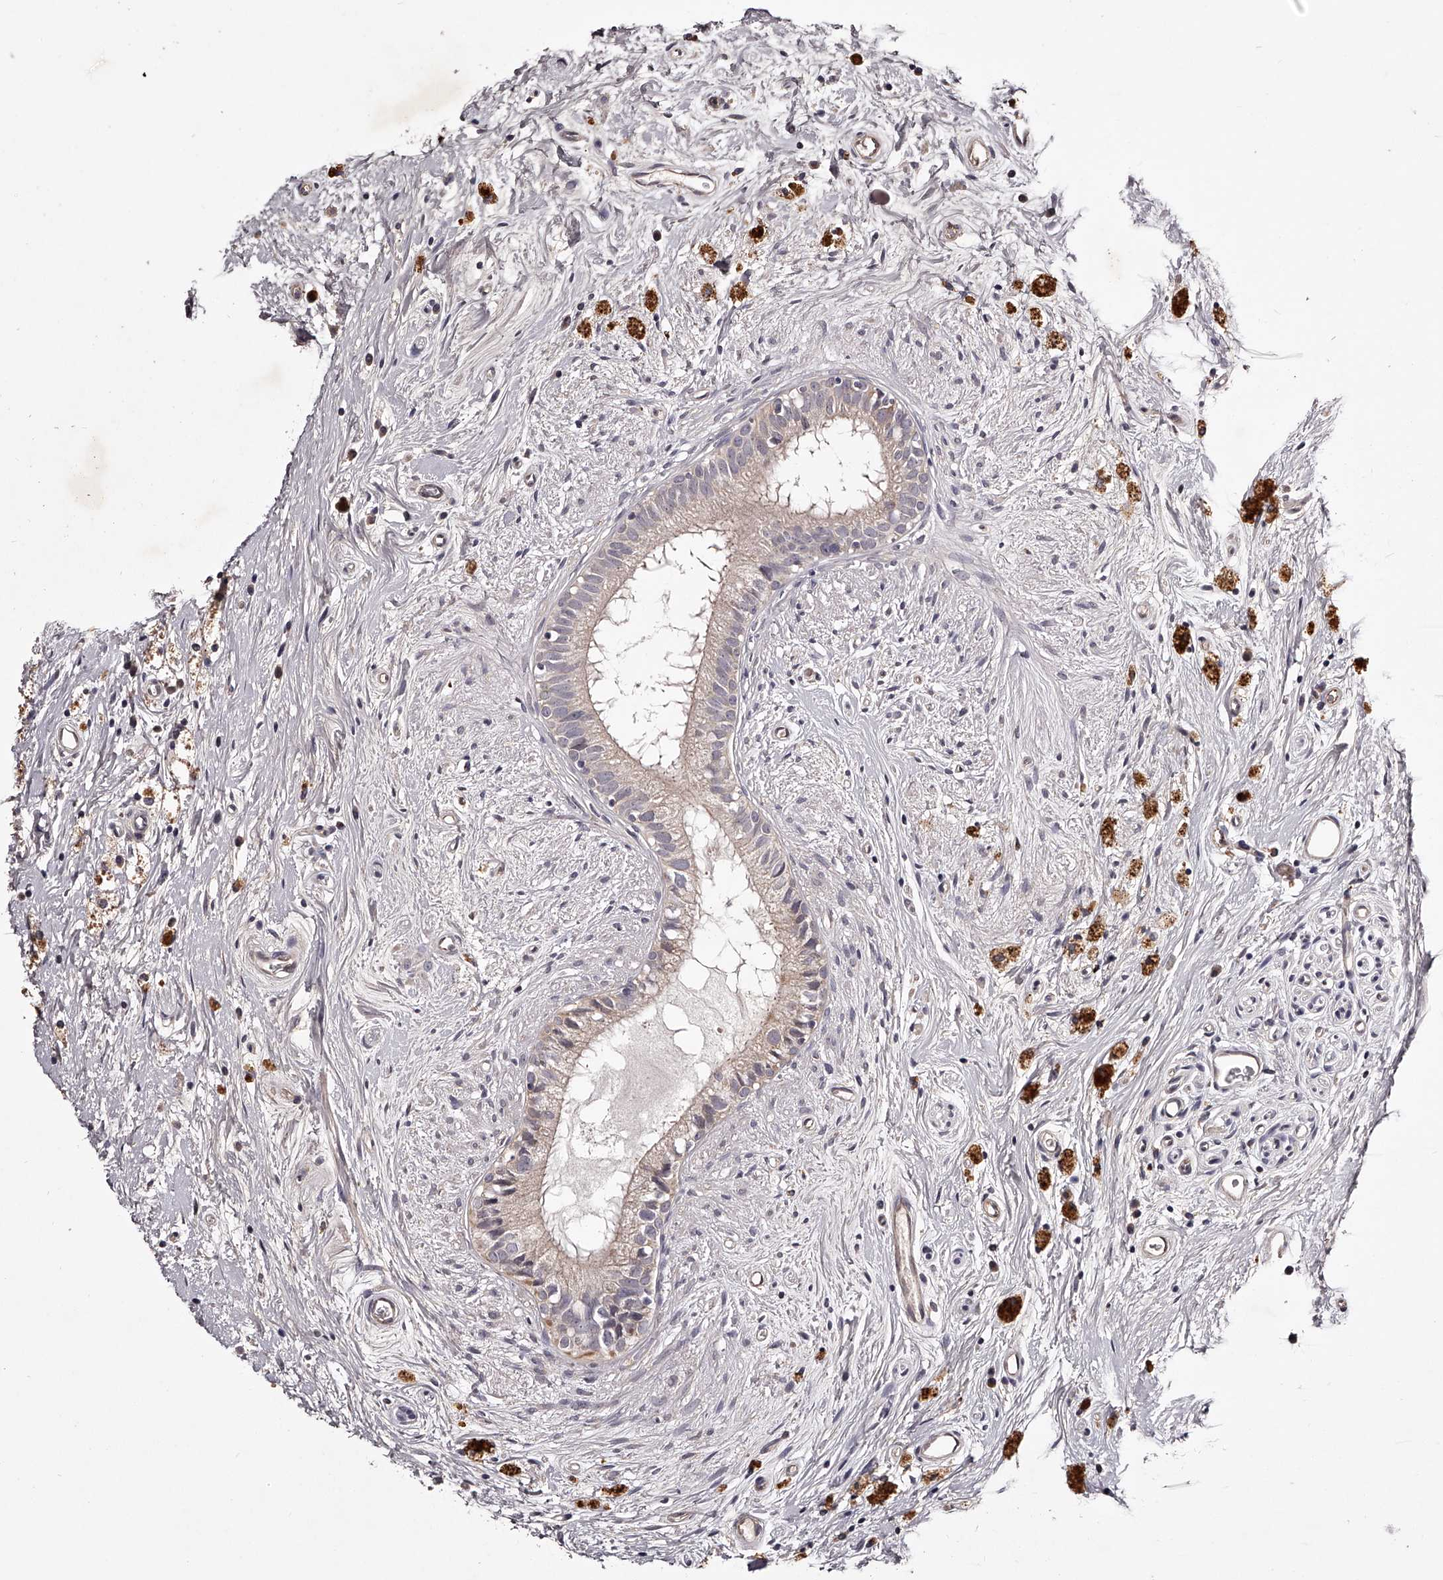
{"staining": {"intensity": "weak", "quantity": ">75%", "location": "cytoplasmic/membranous"}, "tissue": "epididymis", "cell_type": "Glandular cells", "image_type": "normal", "snomed": [{"axis": "morphology", "description": "Normal tissue, NOS"}, {"axis": "topography", "description": "Epididymis"}], "caption": "Immunohistochemical staining of benign human epididymis demonstrates low levels of weak cytoplasmic/membranous staining in approximately >75% of glandular cells. Immunohistochemistry stains the protein in brown and the nuclei are stained blue.", "gene": "ODF2L", "patient": {"sex": "male", "age": 80}}